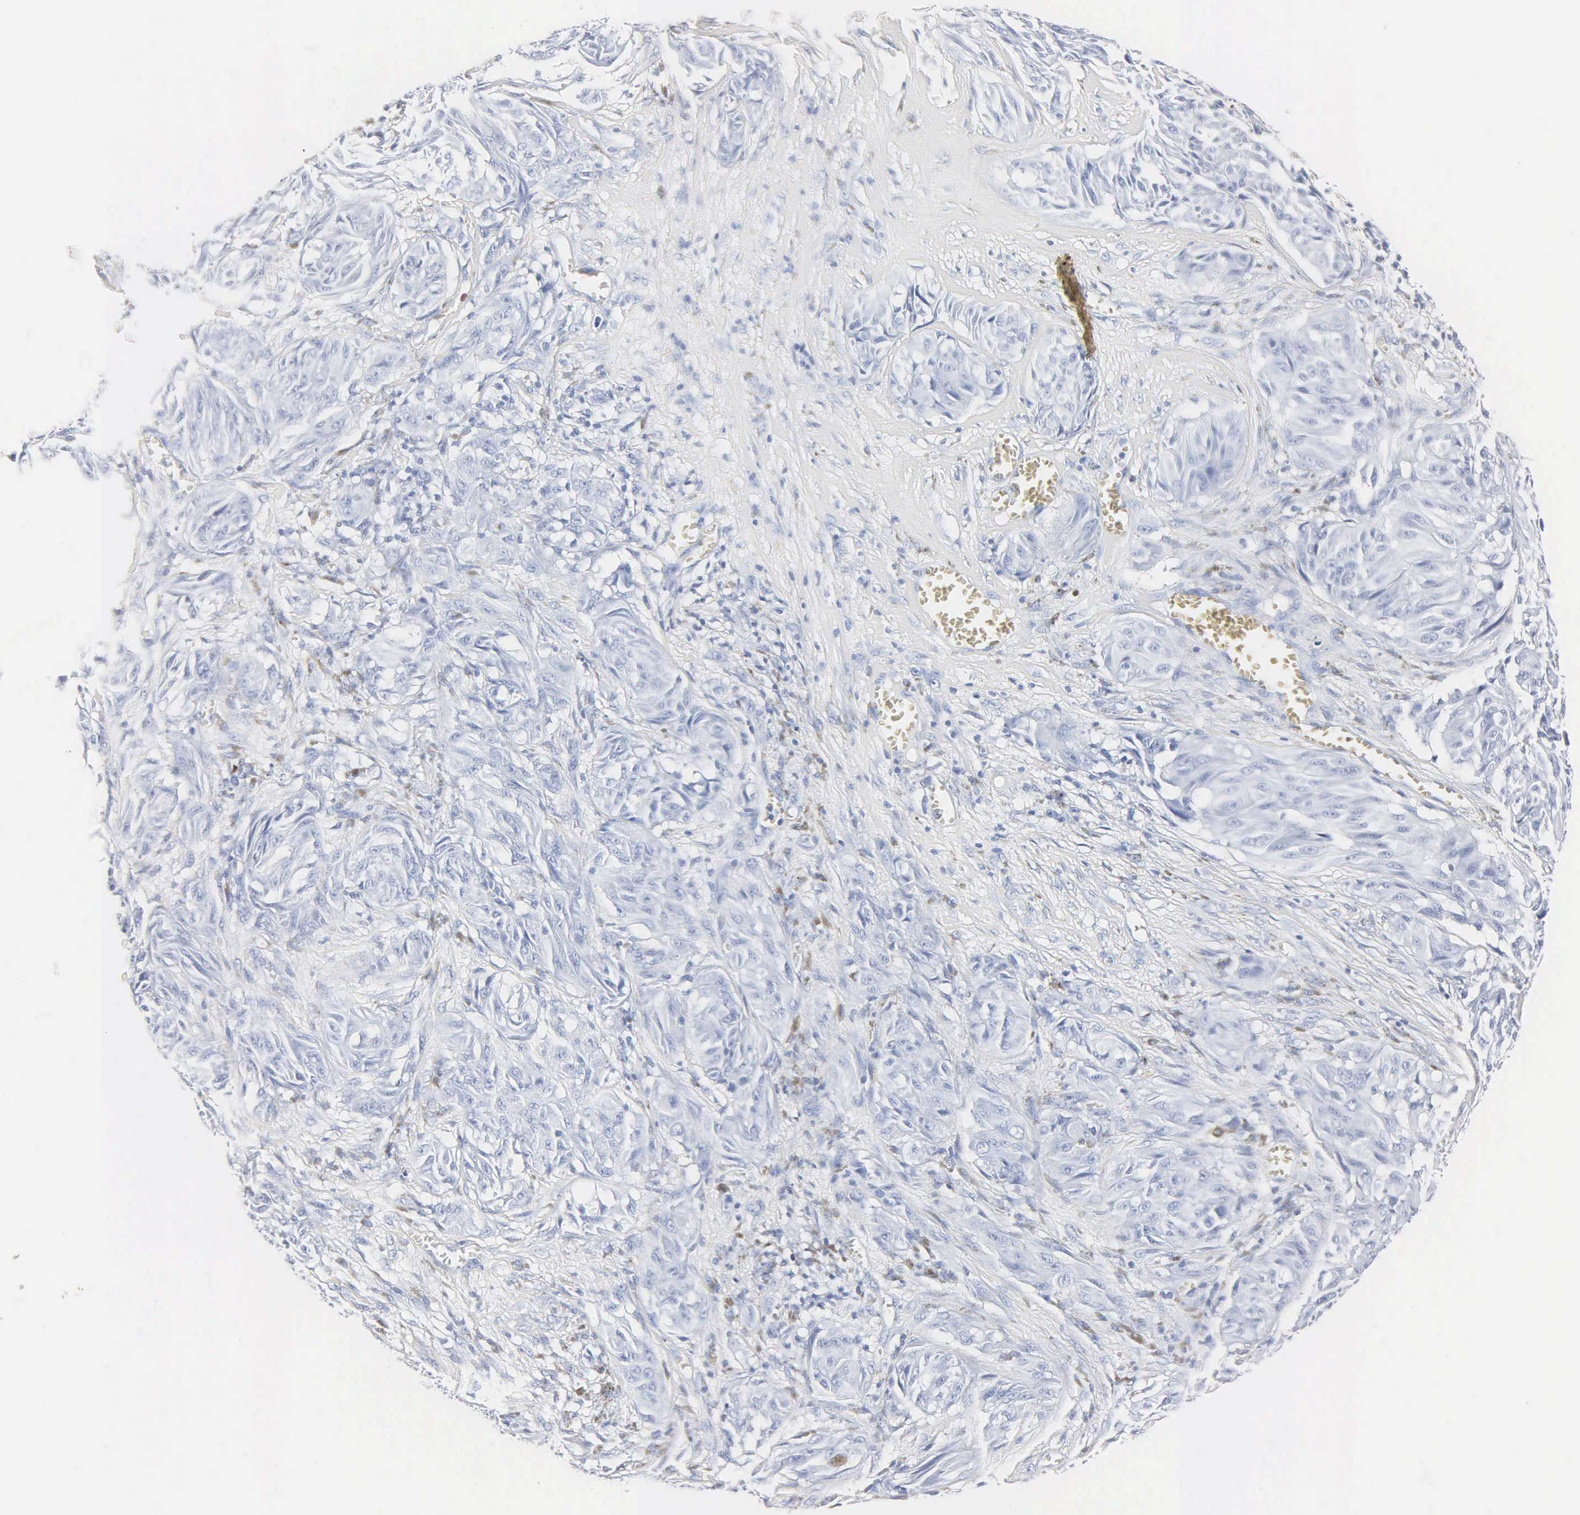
{"staining": {"intensity": "negative", "quantity": "none", "location": "none"}, "tissue": "melanoma", "cell_type": "Tumor cells", "image_type": "cancer", "snomed": [{"axis": "morphology", "description": "Malignant melanoma, NOS"}, {"axis": "topography", "description": "Skin"}], "caption": "High magnification brightfield microscopy of melanoma stained with DAB (brown) and counterstained with hematoxylin (blue): tumor cells show no significant positivity. (Immunohistochemistry (ihc), brightfield microscopy, high magnification).", "gene": "MB", "patient": {"sex": "male", "age": 54}}